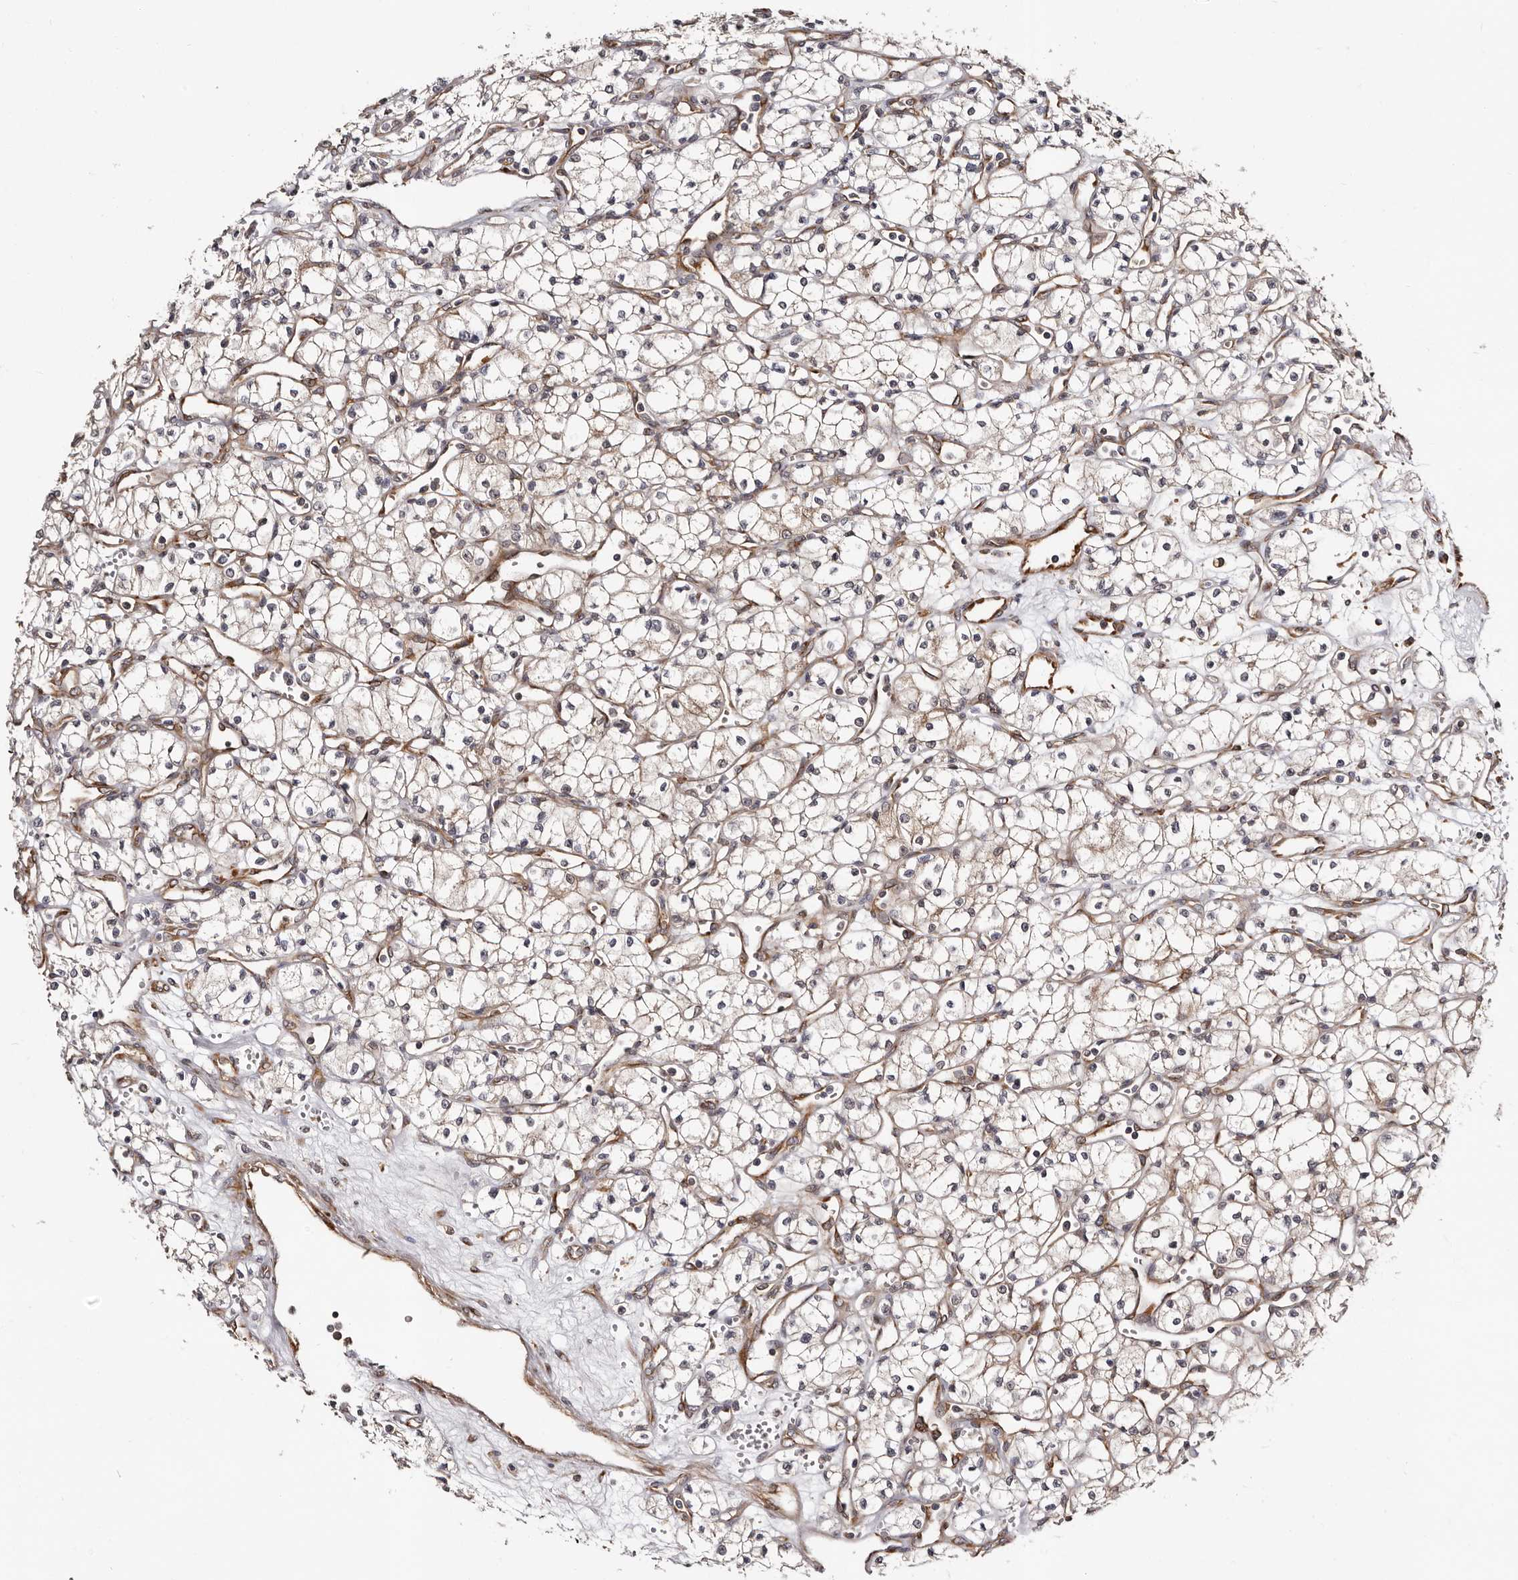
{"staining": {"intensity": "negative", "quantity": "none", "location": "none"}, "tissue": "renal cancer", "cell_type": "Tumor cells", "image_type": "cancer", "snomed": [{"axis": "morphology", "description": "Adenocarcinoma, NOS"}, {"axis": "topography", "description": "Kidney"}], "caption": "Immunohistochemical staining of adenocarcinoma (renal) shows no significant expression in tumor cells. (Brightfield microscopy of DAB immunohistochemistry at high magnification).", "gene": "TBC1D22B", "patient": {"sex": "male", "age": 59}}